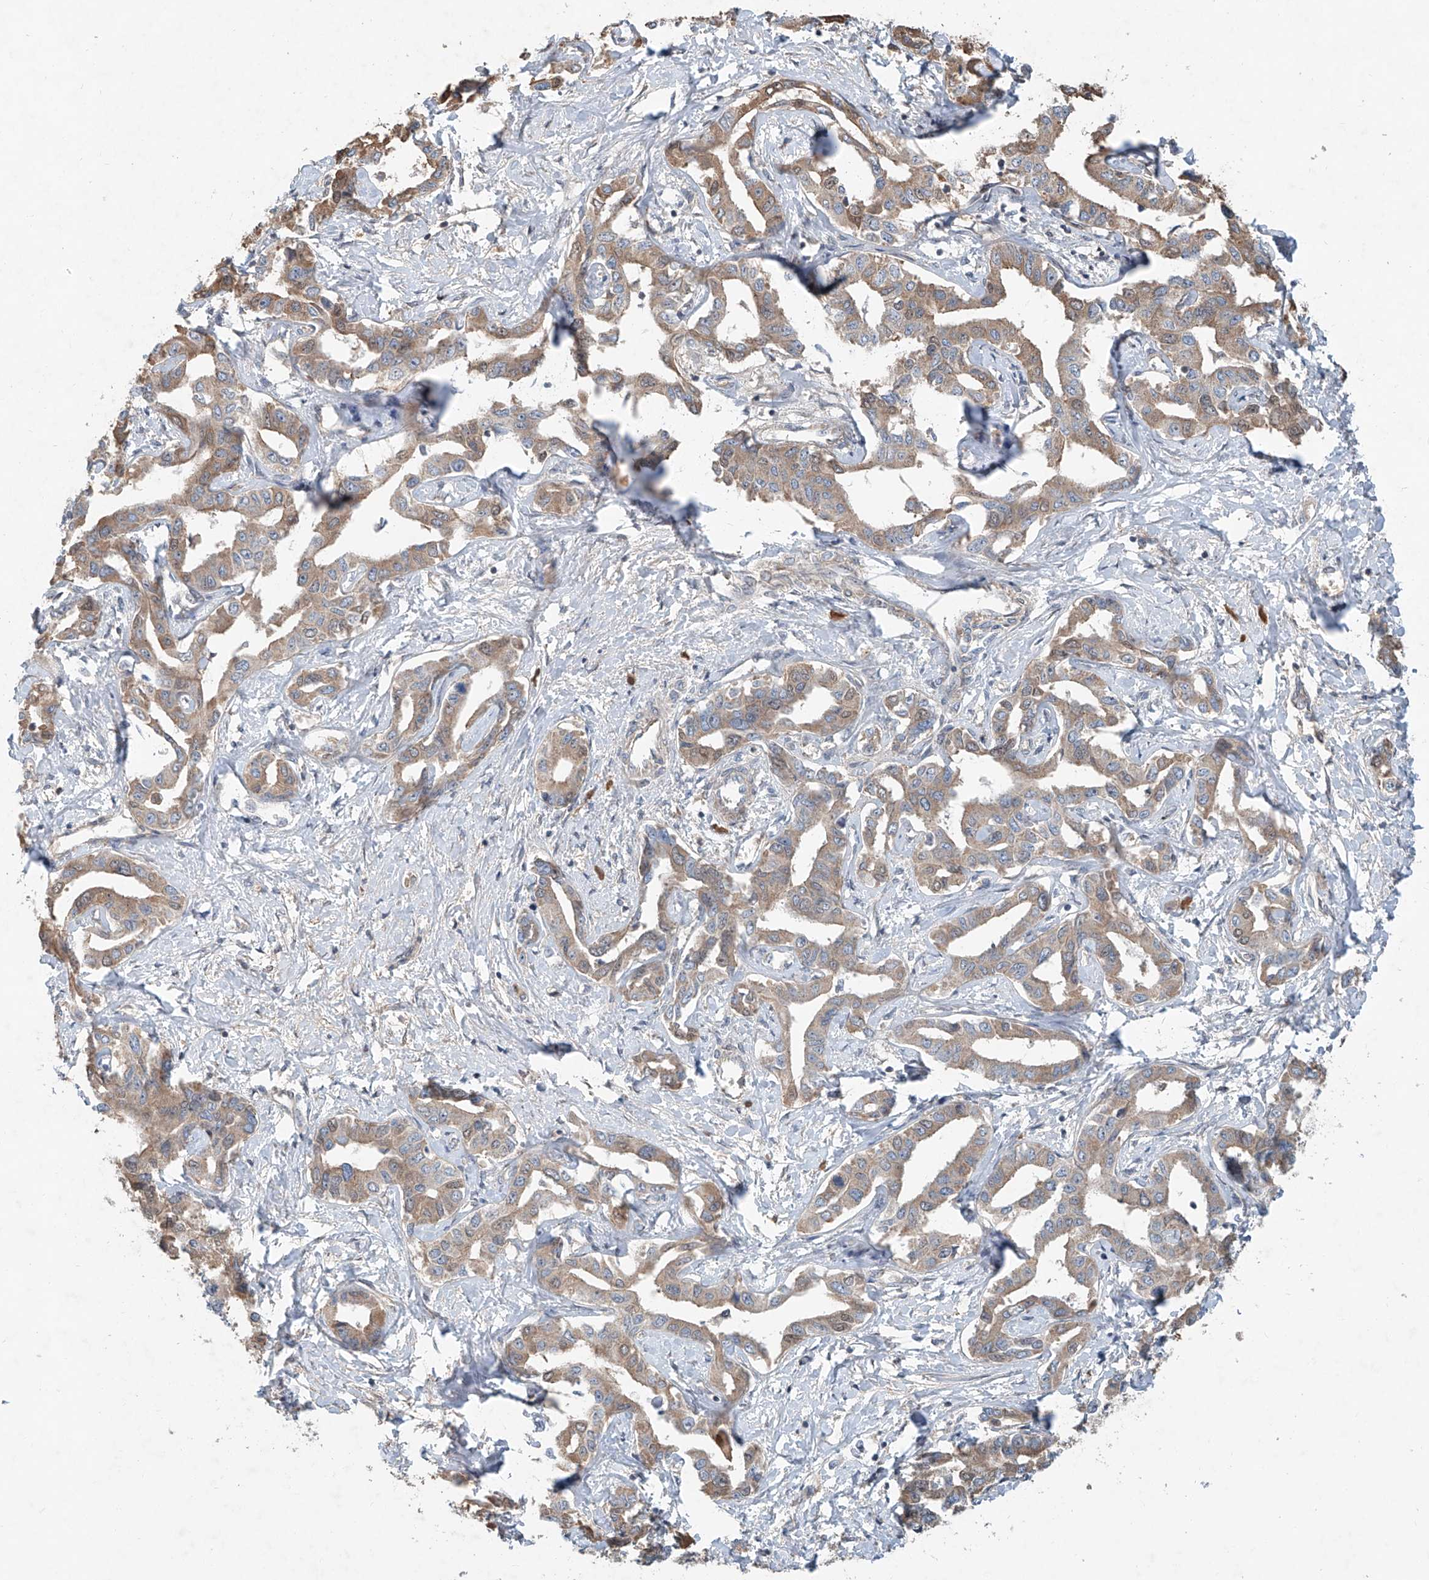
{"staining": {"intensity": "weak", "quantity": ">75%", "location": "cytoplasmic/membranous"}, "tissue": "liver cancer", "cell_type": "Tumor cells", "image_type": "cancer", "snomed": [{"axis": "morphology", "description": "Cholangiocarcinoma"}, {"axis": "topography", "description": "Liver"}], "caption": "This histopathology image demonstrates immunohistochemistry staining of cholangiocarcinoma (liver), with low weak cytoplasmic/membranous positivity in approximately >75% of tumor cells.", "gene": "ADAM23", "patient": {"sex": "male", "age": 59}}